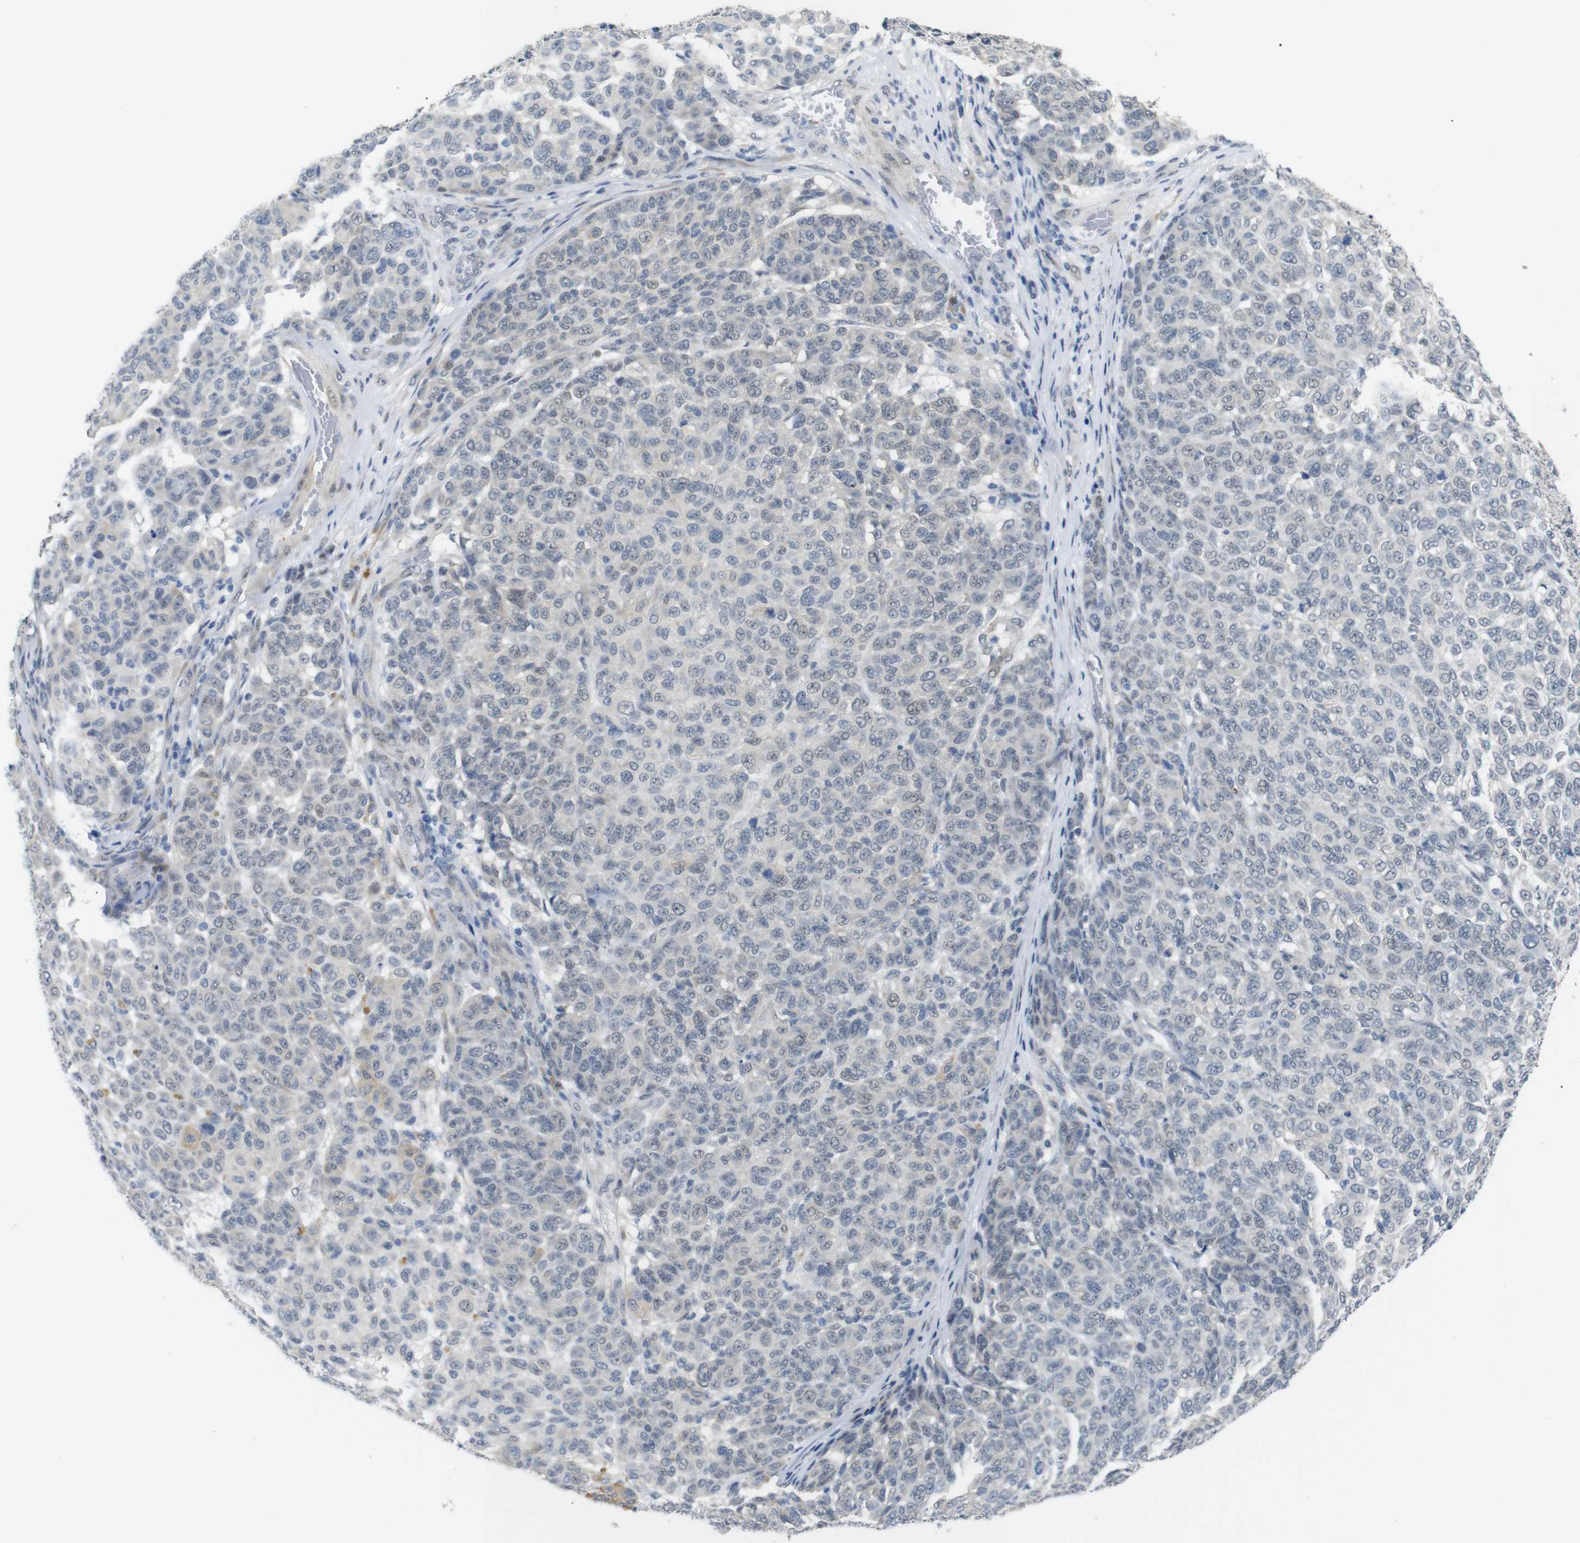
{"staining": {"intensity": "negative", "quantity": "none", "location": "none"}, "tissue": "melanoma", "cell_type": "Tumor cells", "image_type": "cancer", "snomed": [{"axis": "morphology", "description": "Malignant melanoma, NOS"}, {"axis": "topography", "description": "Skin"}], "caption": "This is an immunohistochemistry image of malignant melanoma. There is no staining in tumor cells.", "gene": "GPR158", "patient": {"sex": "male", "age": 59}}